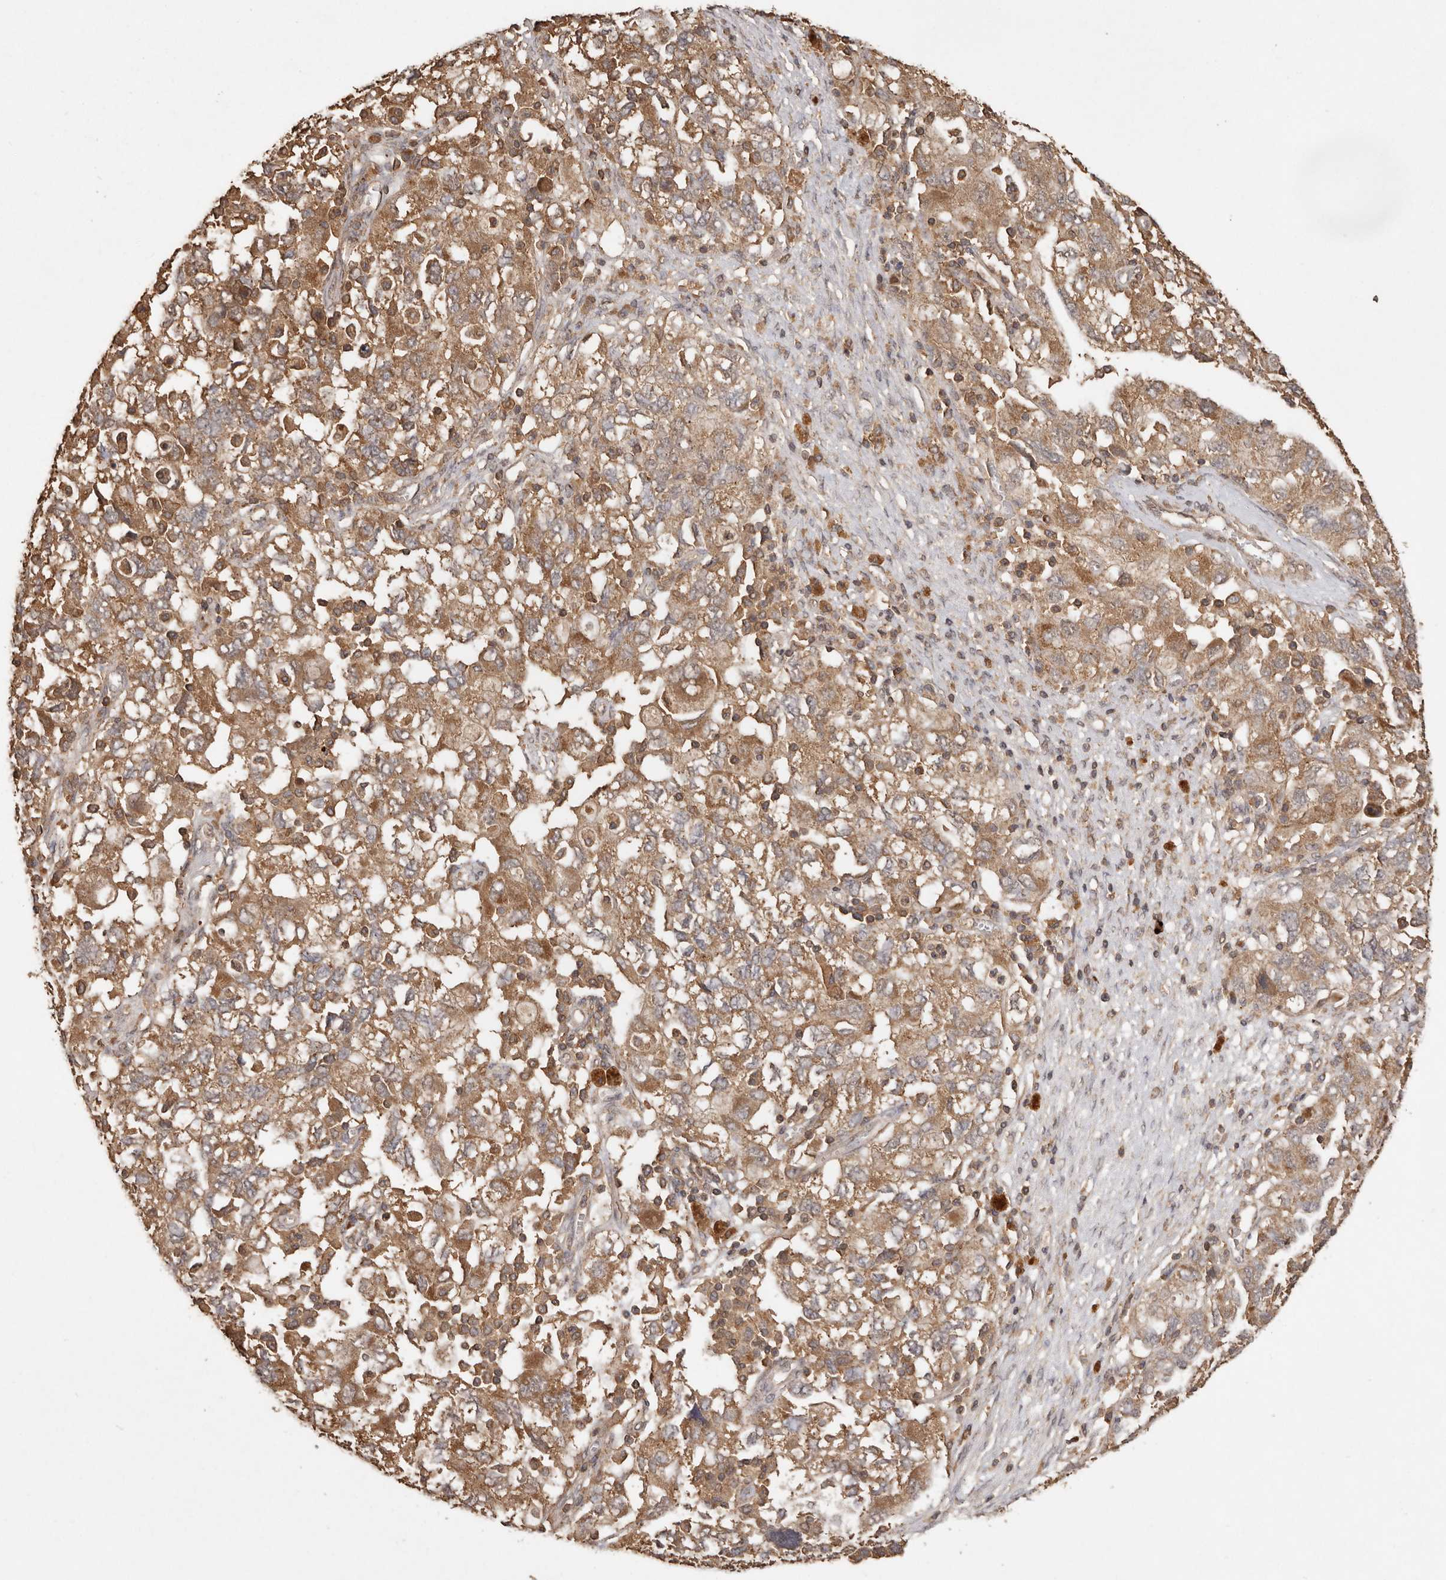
{"staining": {"intensity": "moderate", "quantity": ">75%", "location": "cytoplasmic/membranous"}, "tissue": "ovarian cancer", "cell_type": "Tumor cells", "image_type": "cancer", "snomed": [{"axis": "morphology", "description": "Carcinoma, NOS"}, {"axis": "morphology", "description": "Cystadenocarcinoma, serous, NOS"}, {"axis": "topography", "description": "Ovary"}], "caption": "High-magnification brightfield microscopy of ovarian cancer (carcinoma) stained with DAB (3,3'-diaminobenzidine) (brown) and counterstained with hematoxylin (blue). tumor cells exhibit moderate cytoplasmic/membranous positivity is present in about>75% of cells.", "gene": "RWDD1", "patient": {"sex": "female", "age": 69}}